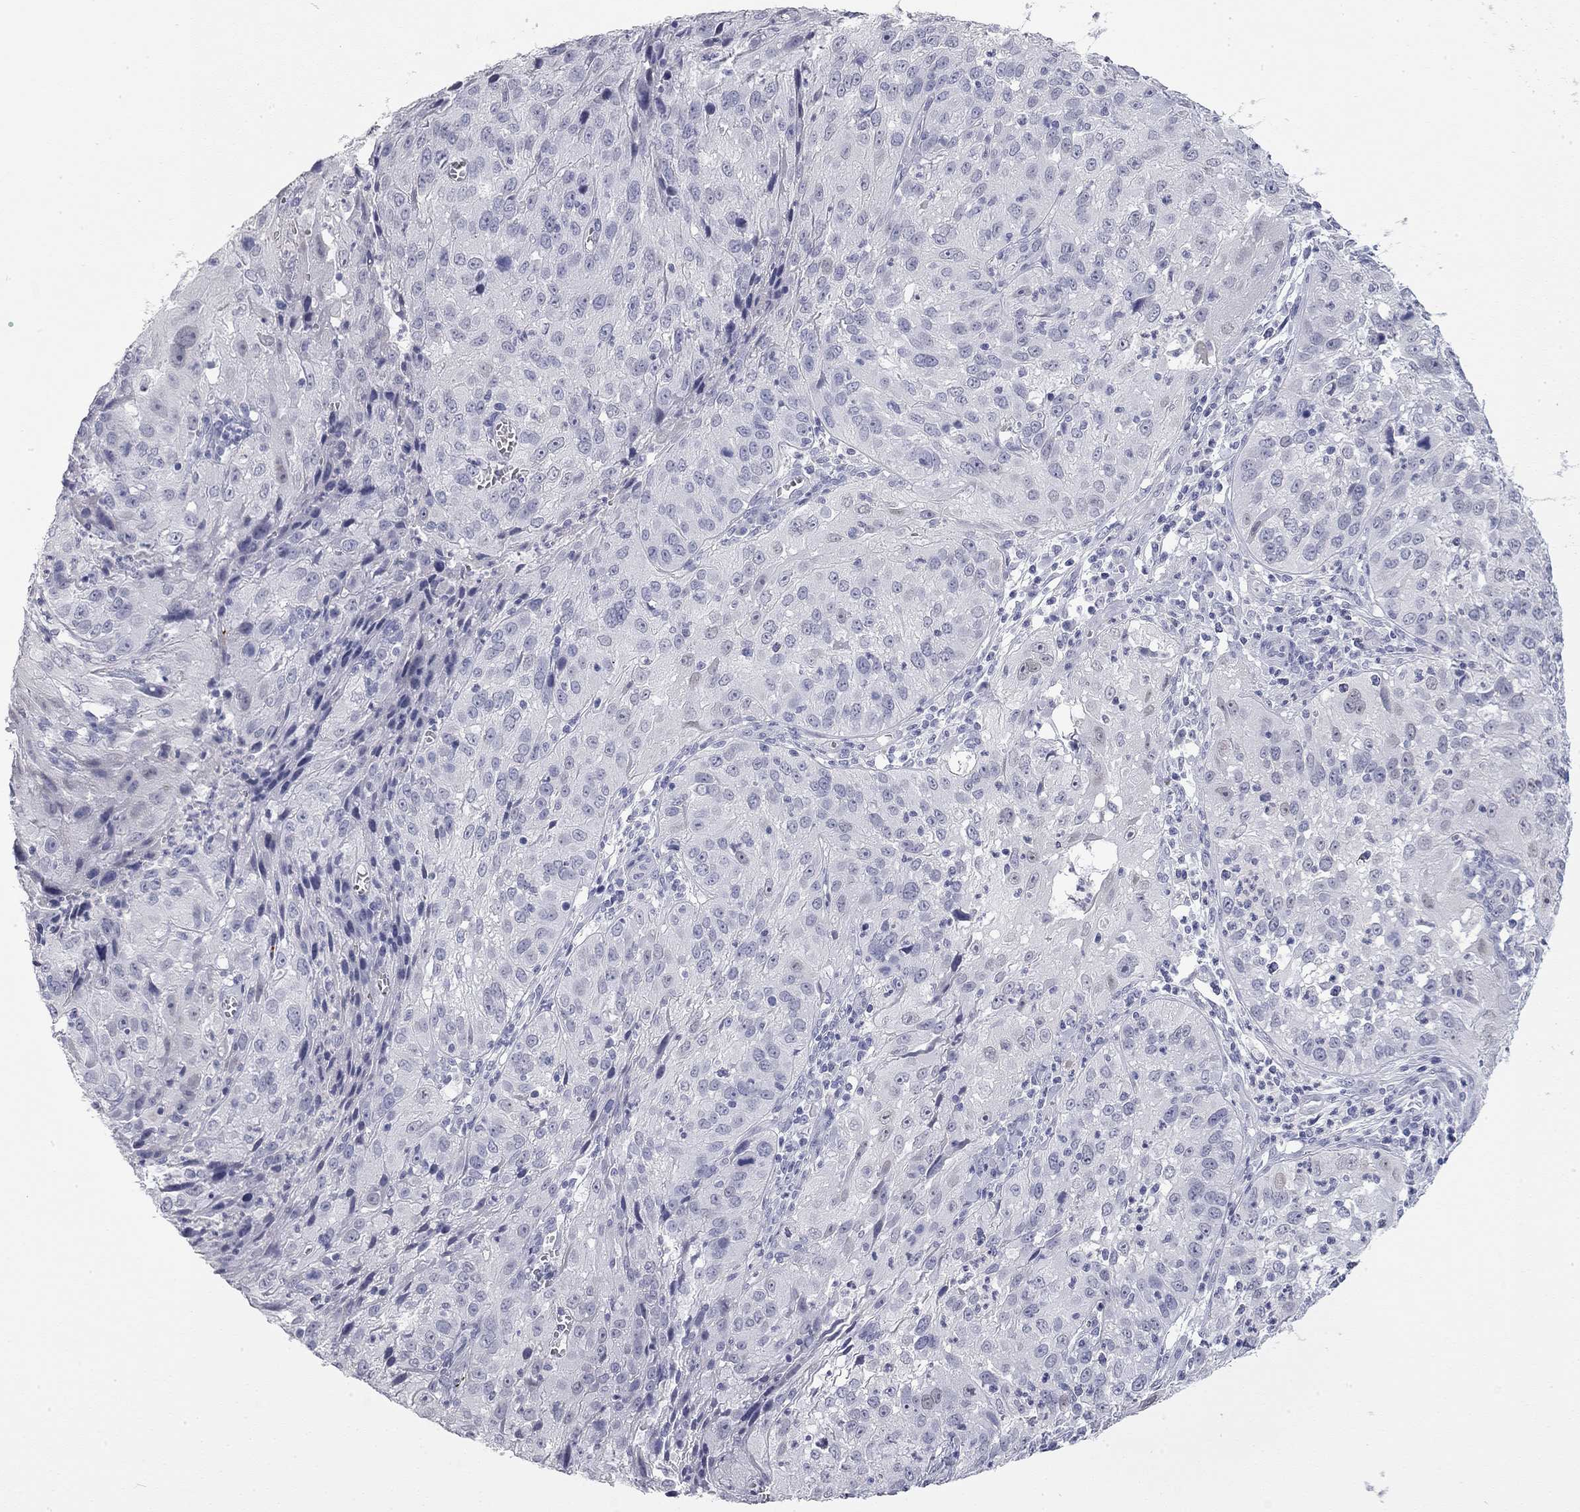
{"staining": {"intensity": "negative", "quantity": "none", "location": "none"}, "tissue": "cervical cancer", "cell_type": "Tumor cells", "image_type": "cancer", "snomed": [{"axis": "morphology", "description": "Squamous cell carcinoma, NOS"}, {"axis": "topography", "description": "Cervix"}], "caption": "Human cervical cancer (squamous cell carcinoma) stained for a protein using IHC displays no positivity in tumor cells.", "gene": "AK8", "patient": {"sex": "female", "age": 32}}